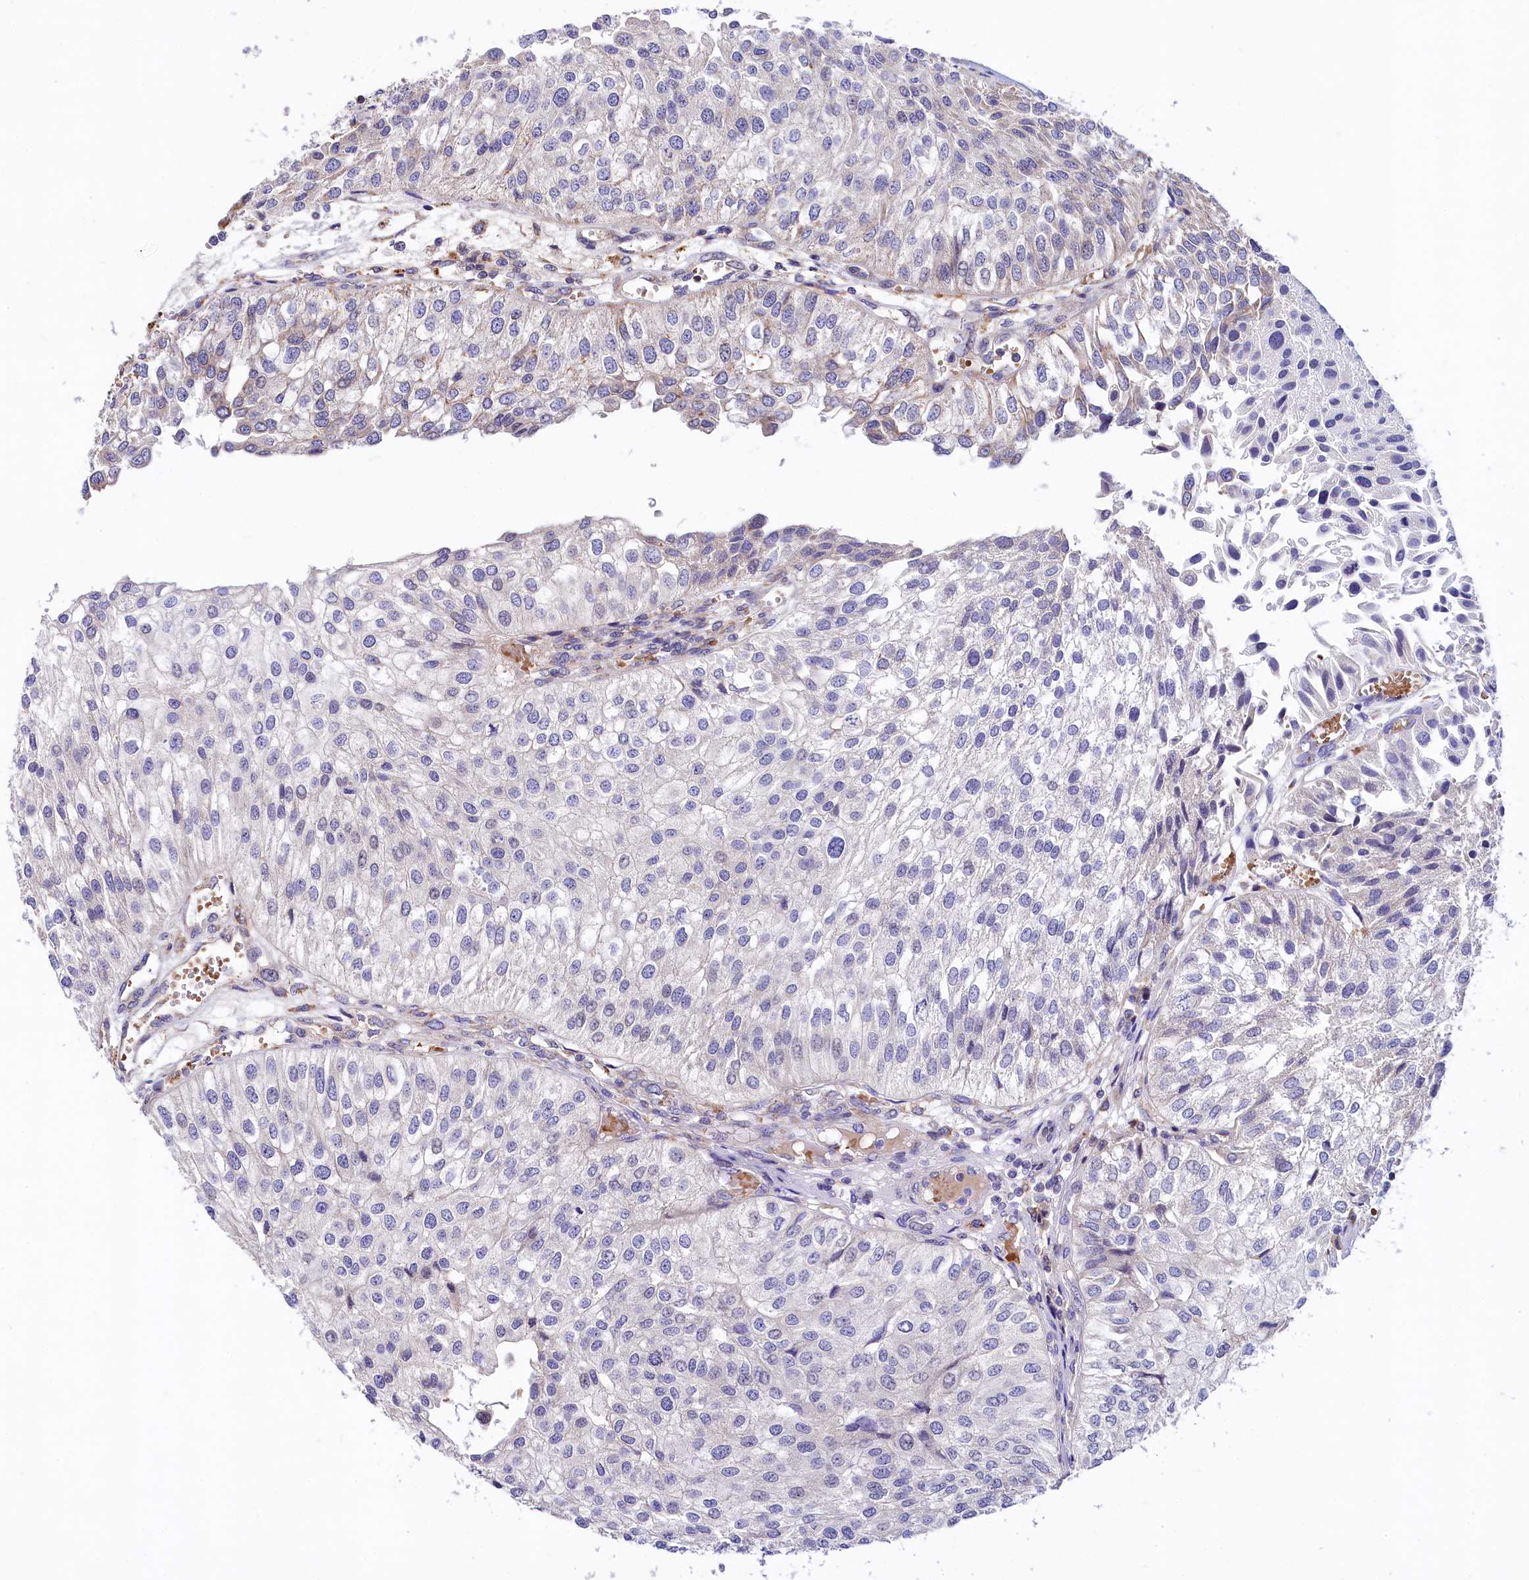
{"staining": {"intensity": "negative", "quantity": "none", "location": "none"}, "tissue": "urothelial cancer", "cell_type": "Tumor cells", "image_type": "cancer", "snomed": [{"axis": "morphology", "description": "Urothelial carcinoma, Low grade"}, {"axis": "topography", "description": "Urinary bladder"}], "caption": "DAB (3,3'-diaminobenzidine) immunohistochemical staining of human urothelial cancer displays no significant staining in tumor cells.", "gene": "HPS6", "patient": {"sex": "female", "age": 89}}